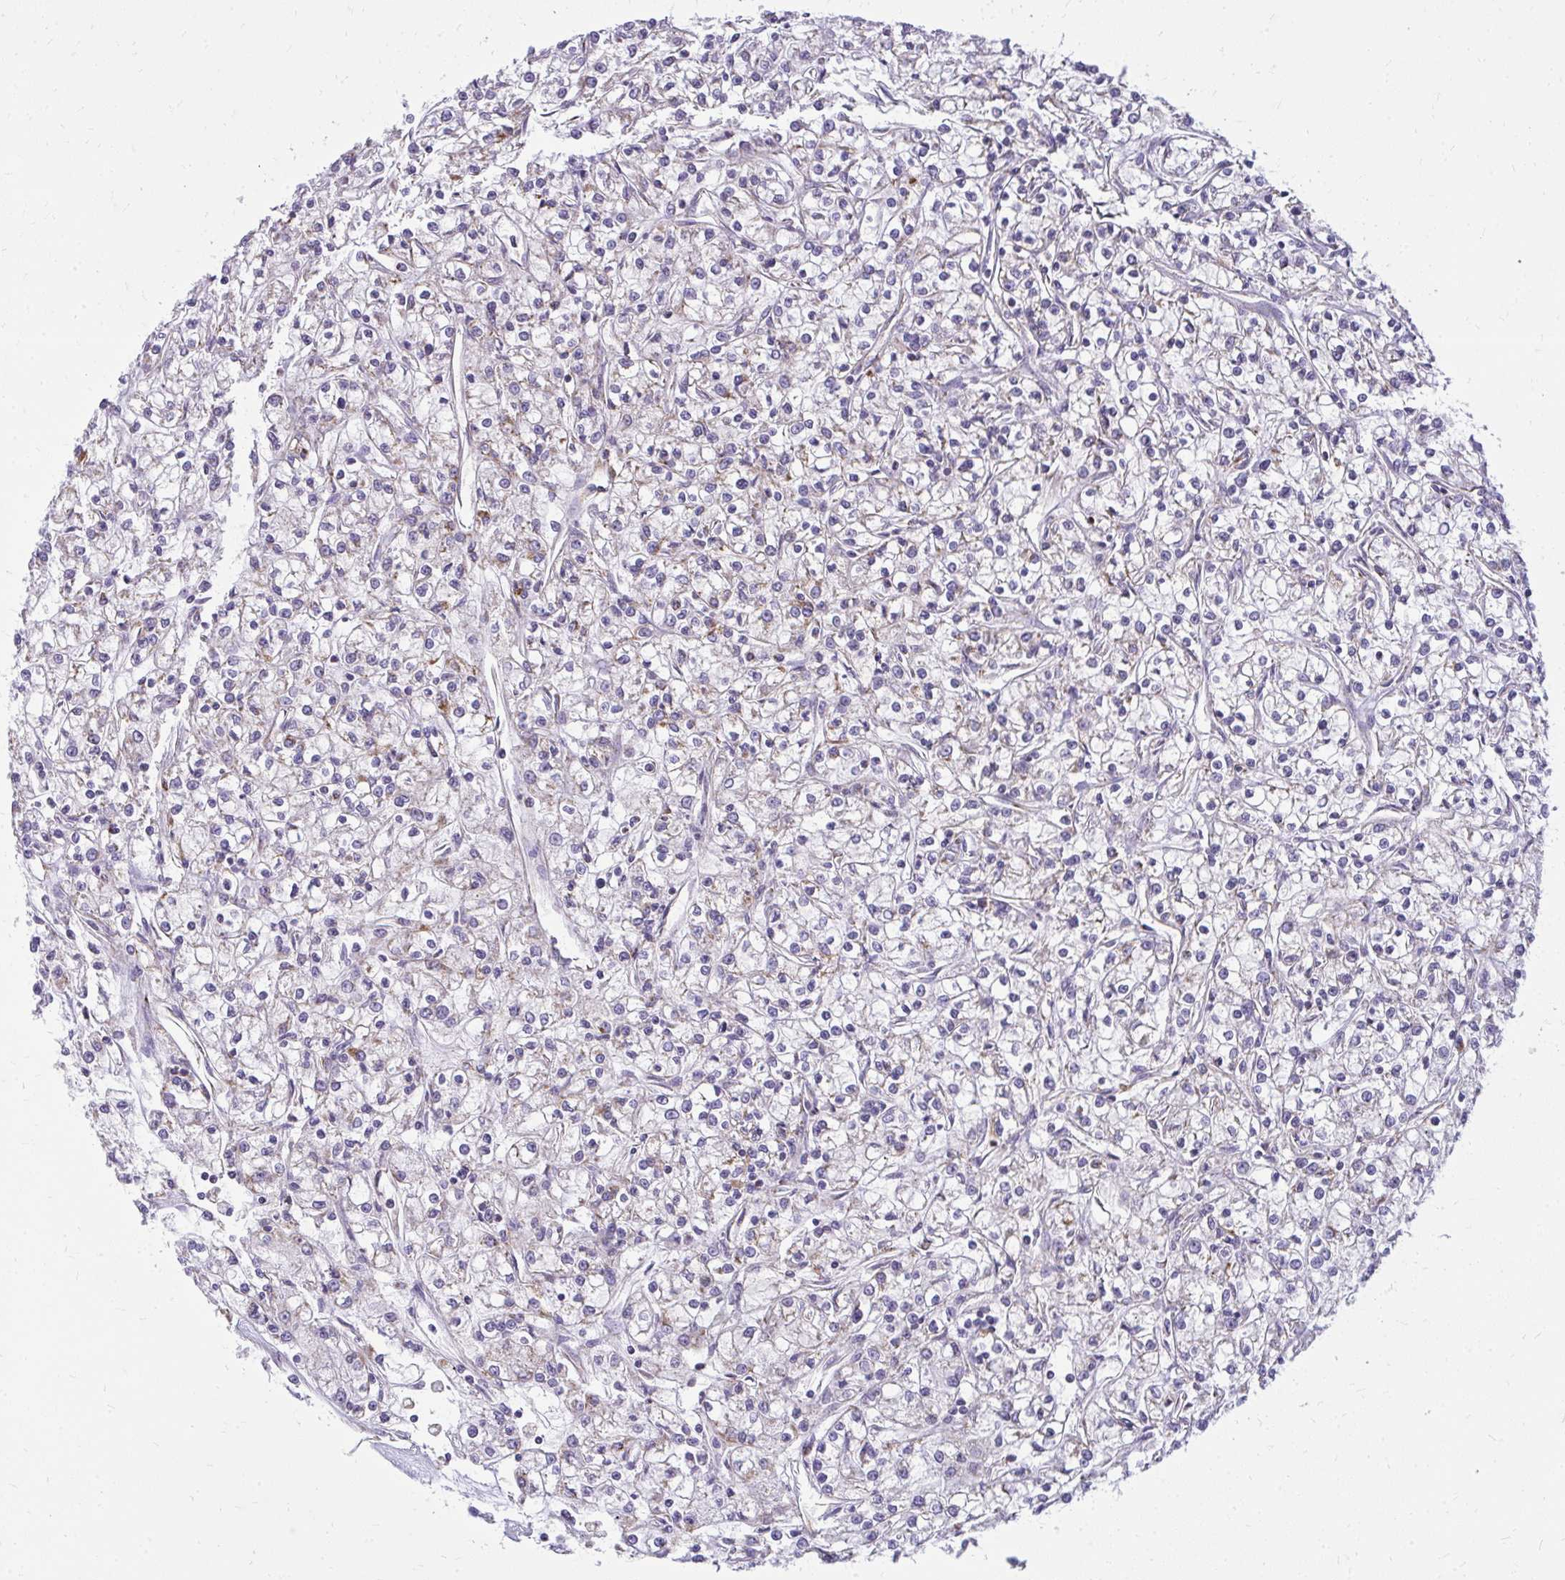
{"staining": {"intensity": "negative", "quantity": "none", "location": "none"}, "tissue": "renal cancer", "cell_type": "Tumor cells", "image_type": "cancer", "snomed": [{"axis": "morphology", "description": "Adenocarcinoma, NOS"}, {"axis": "topography", "description": "Kidney"}], "caption": "Renal adenocarcinoma was stained to show a protein in brown. There is no significant staining in tumor cells. Nuclei are stained in blue.", "gene": "IFIT1", "patient": {"sex": "female", "age": 59}}